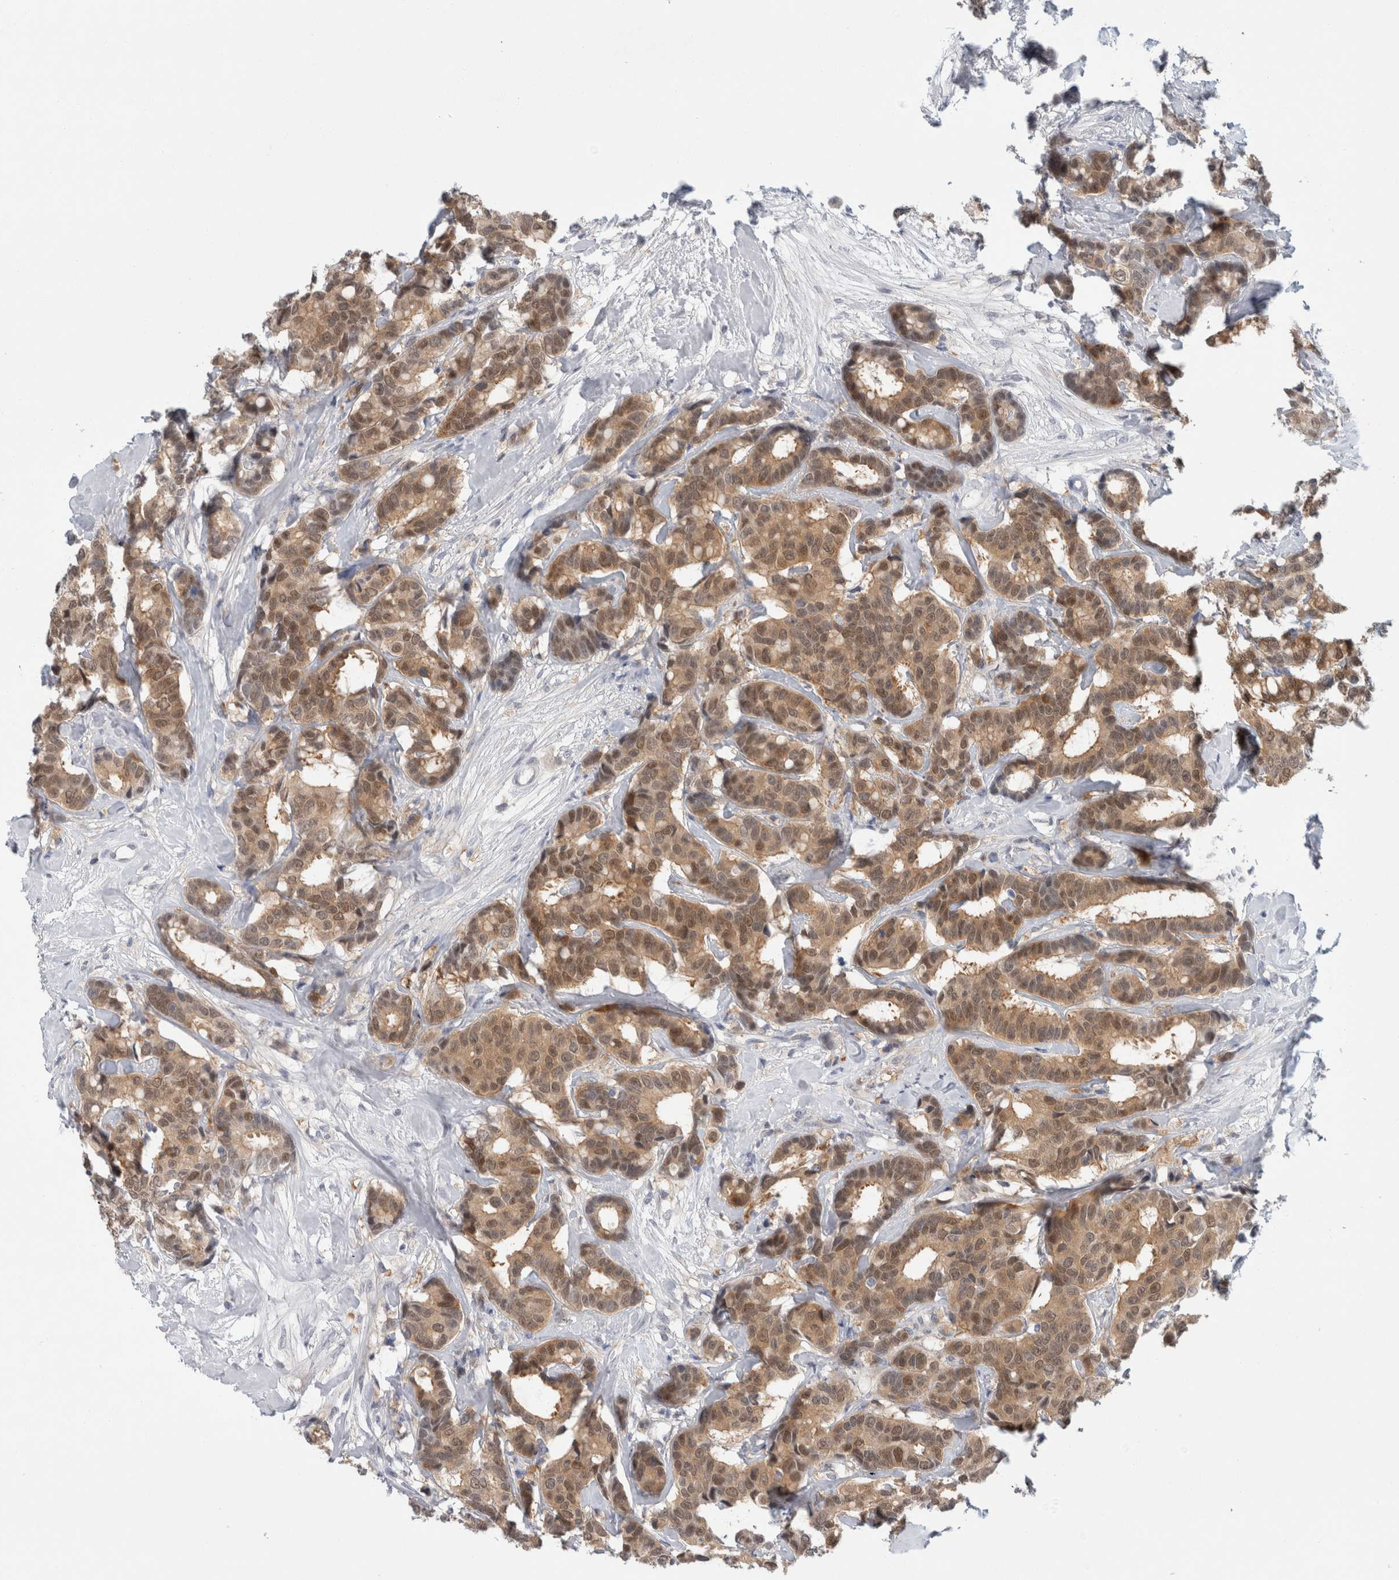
{"staining": {"intensity": "moderate", "quantity": ">75%", "location": "cytoplasmic/membranous,nuclear"}, "tissue": "breast cancer", "cell_type": "Tumor cells", "image_type": "cancer", "snomed": [{"axis": "morphology", "description": "Duct carcinoma"}, {"axis": "topography", "description": "Breast"}], "caption": "Breast invasive ductal carcinoma was stained to show a protein in brown. There is medium levels of moderate cytoplasmic/membranous and nuclear staining in approximately >75% of tumor cells.", "gene": "CASP6", "patient": {"sex": "female", "age": 87}}